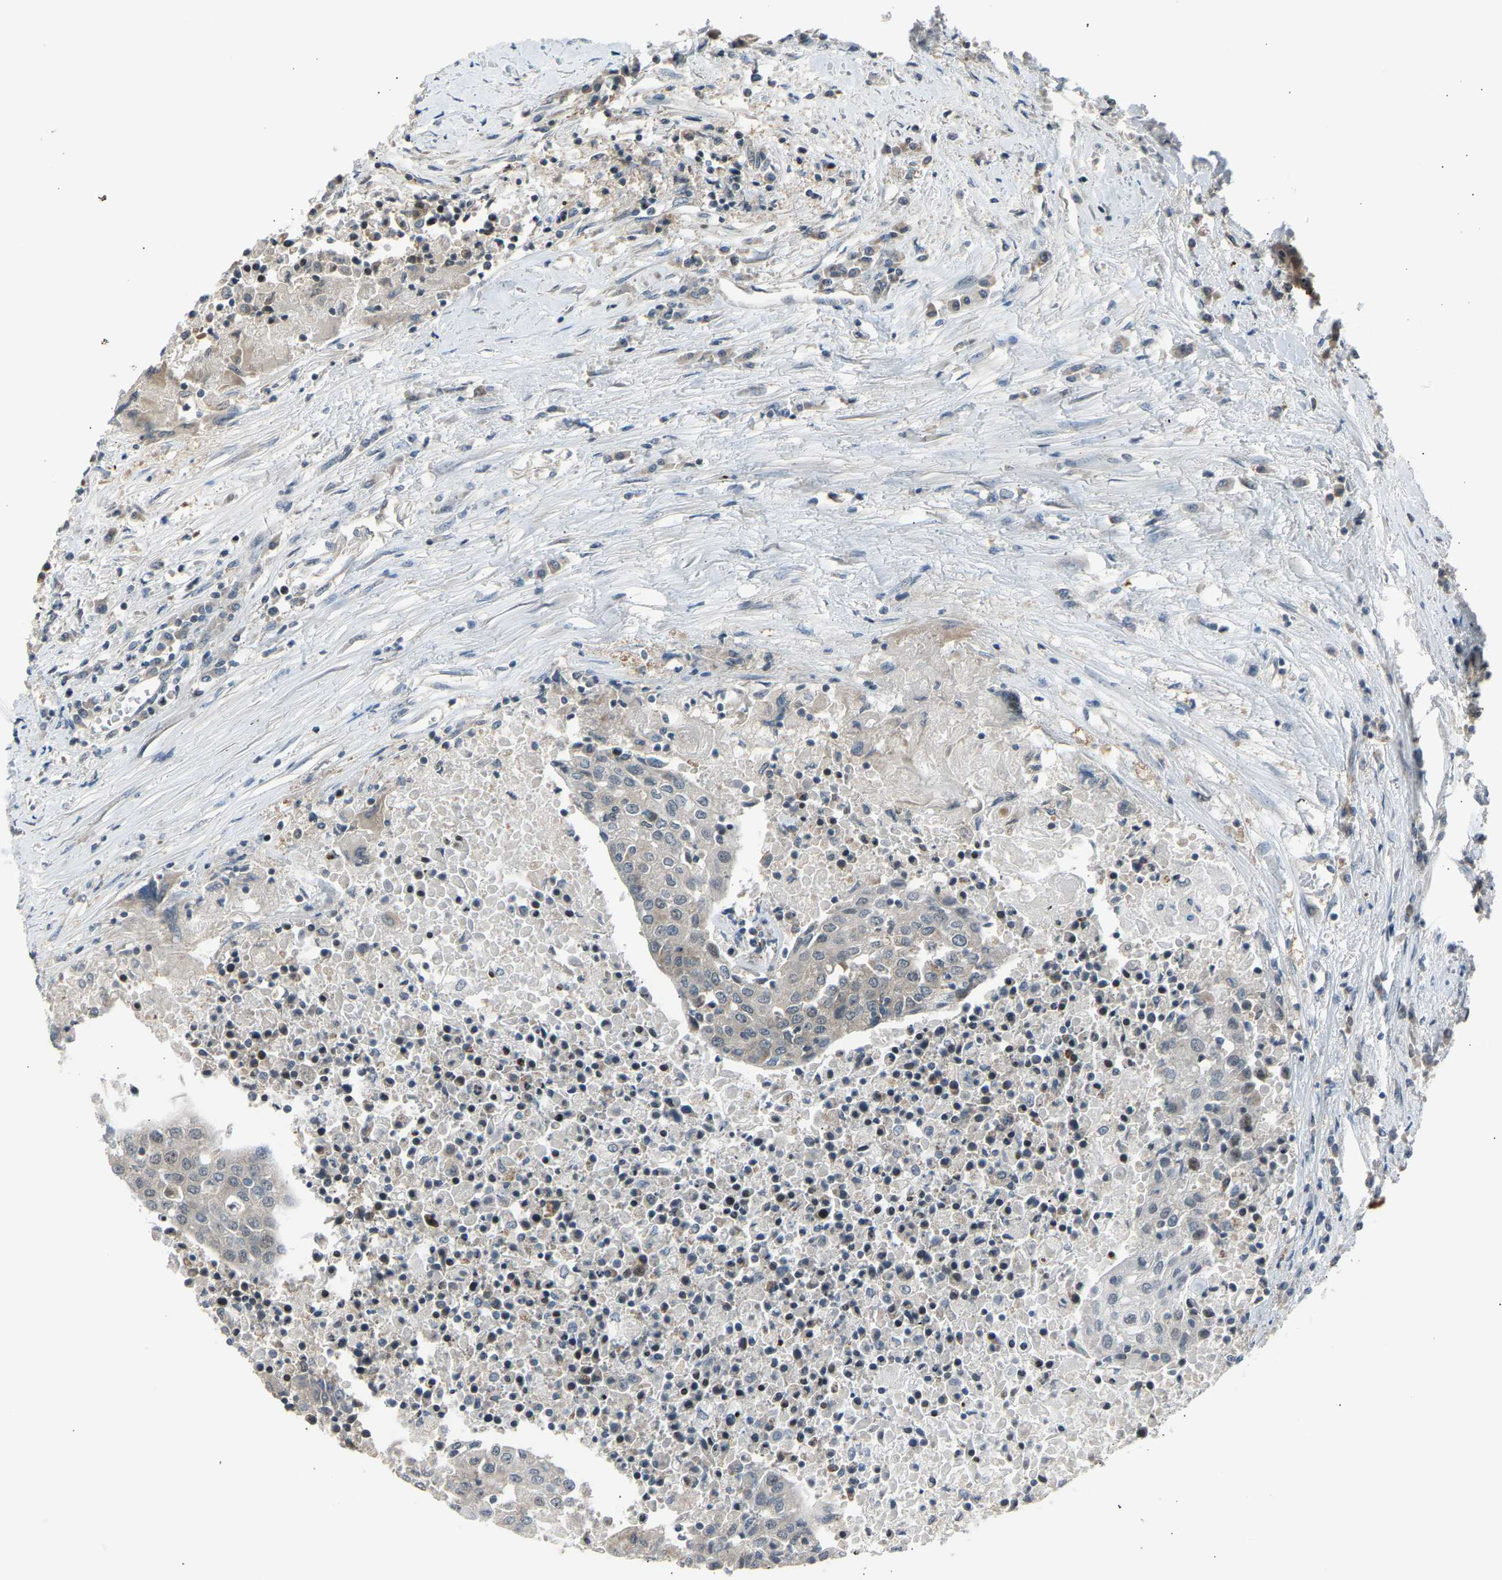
{"staining": {"intensity": "negative", "quantity": "none", "location": "none"}, "tissue": "urothelial cancer", "cell_type": "Tumor cells", "image_type": "cancer", "snomed": [{"axis": "morphology", "description": "Urothelial carcinoma, High grade"}, {"axis": "topography", "description": "Urinary bladder"}], "caption": "Human urothelial cancer stained for a protein using IHC displays no staining in tumor cells.", "gene": "SLIRP", "patient": {"sex": "female", "age": 85}}